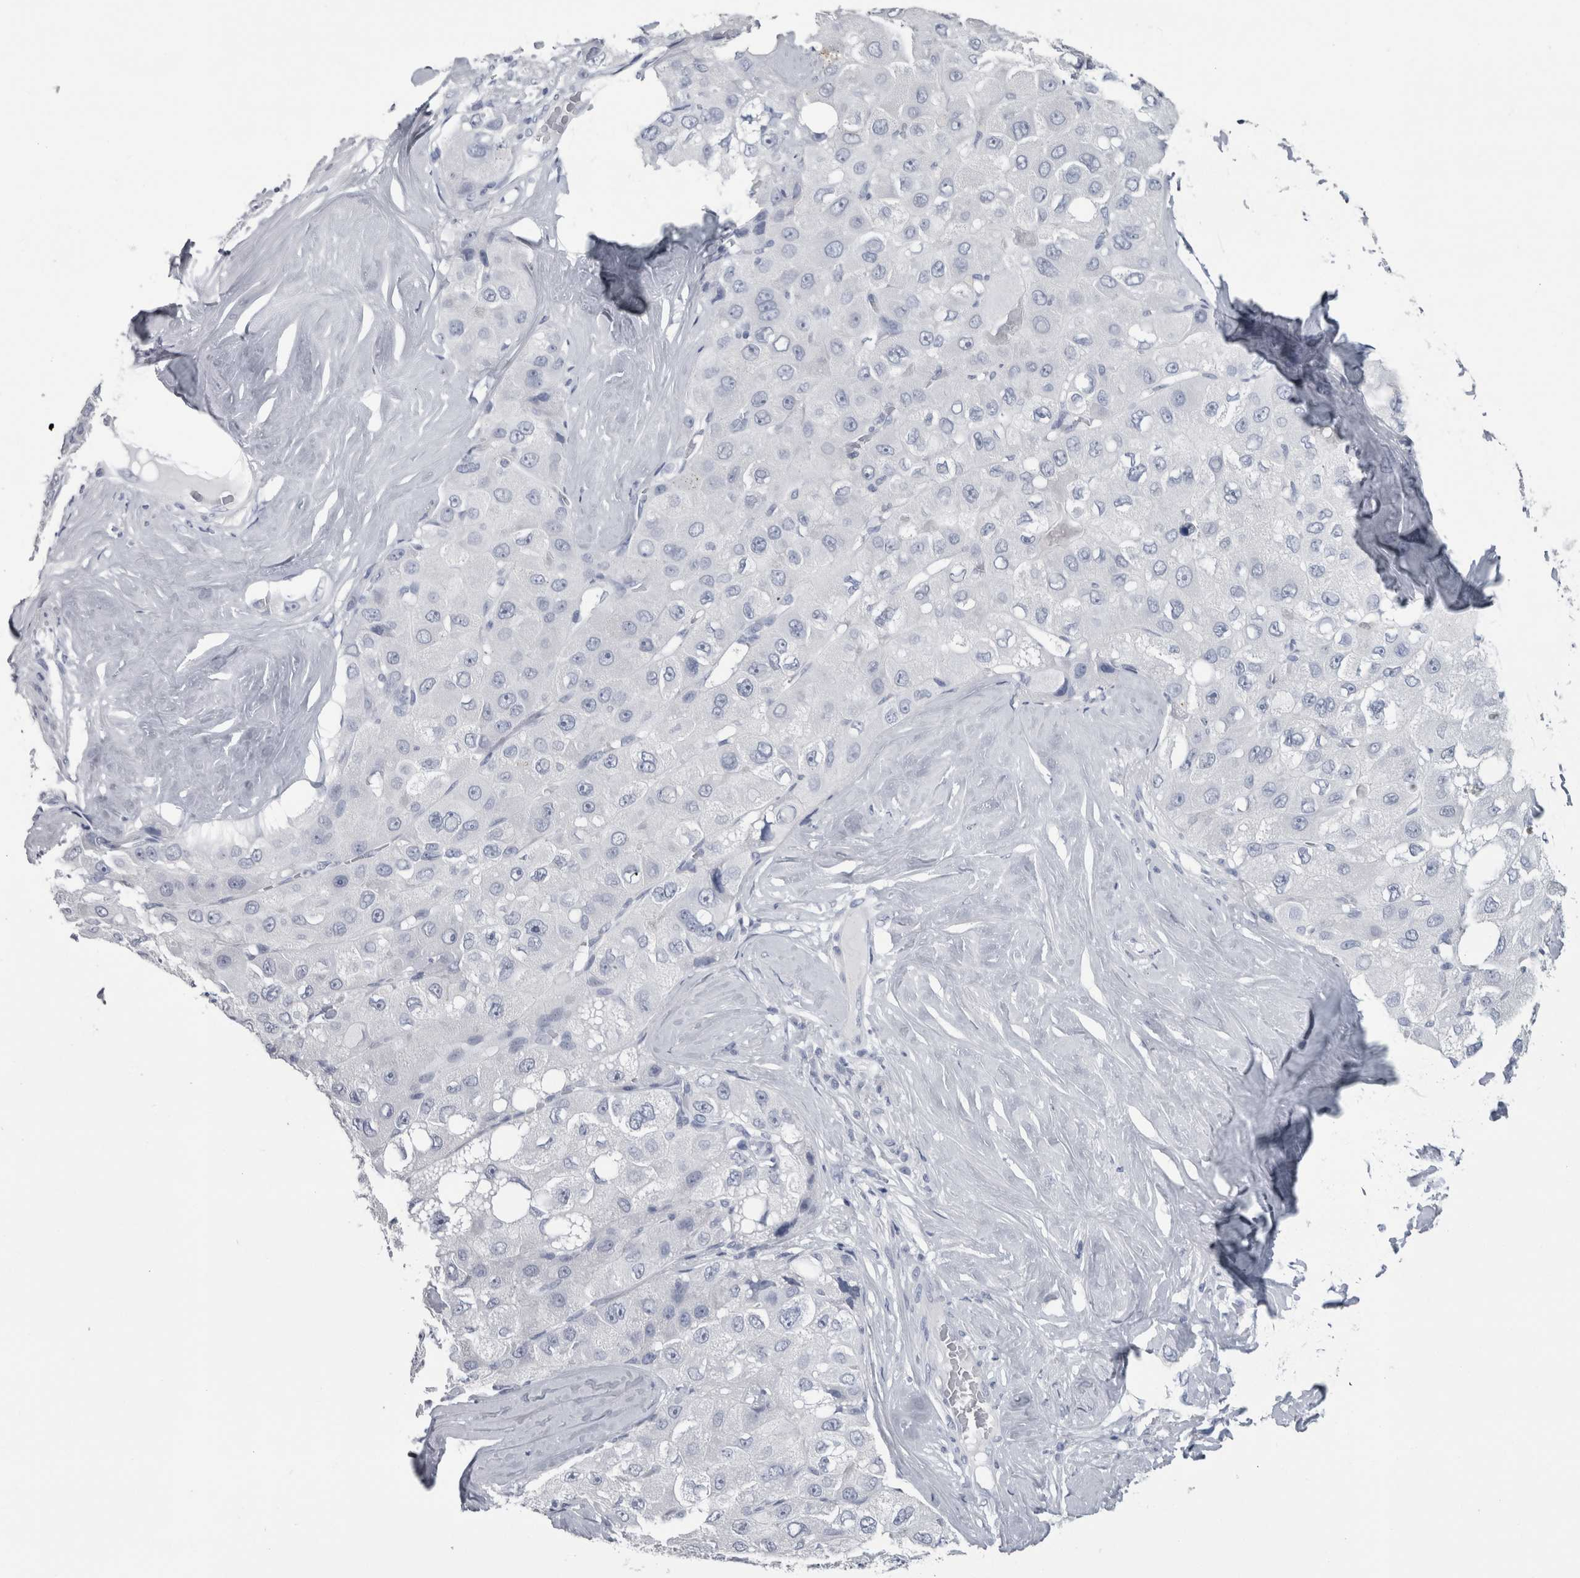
{"staining": {"intensity": "negative", "quantity": "none", "location": "none"}, "tissue": "liver cancer", "cell_type": "Tumor cells", "image_type": "cancer", "snomed": [{"axis": "morphology", "description": "Carcinoma, Hepatocellular, NOS"}, {"axis": "topography", "description": "Liver"}], "caption": "Hepatocellular carcinoma (liver) was stained to show a protein in brown. There is no significant staining in tumor cells.", "gene": "PTH", "patient": {"sex": "male", "age": 80}}